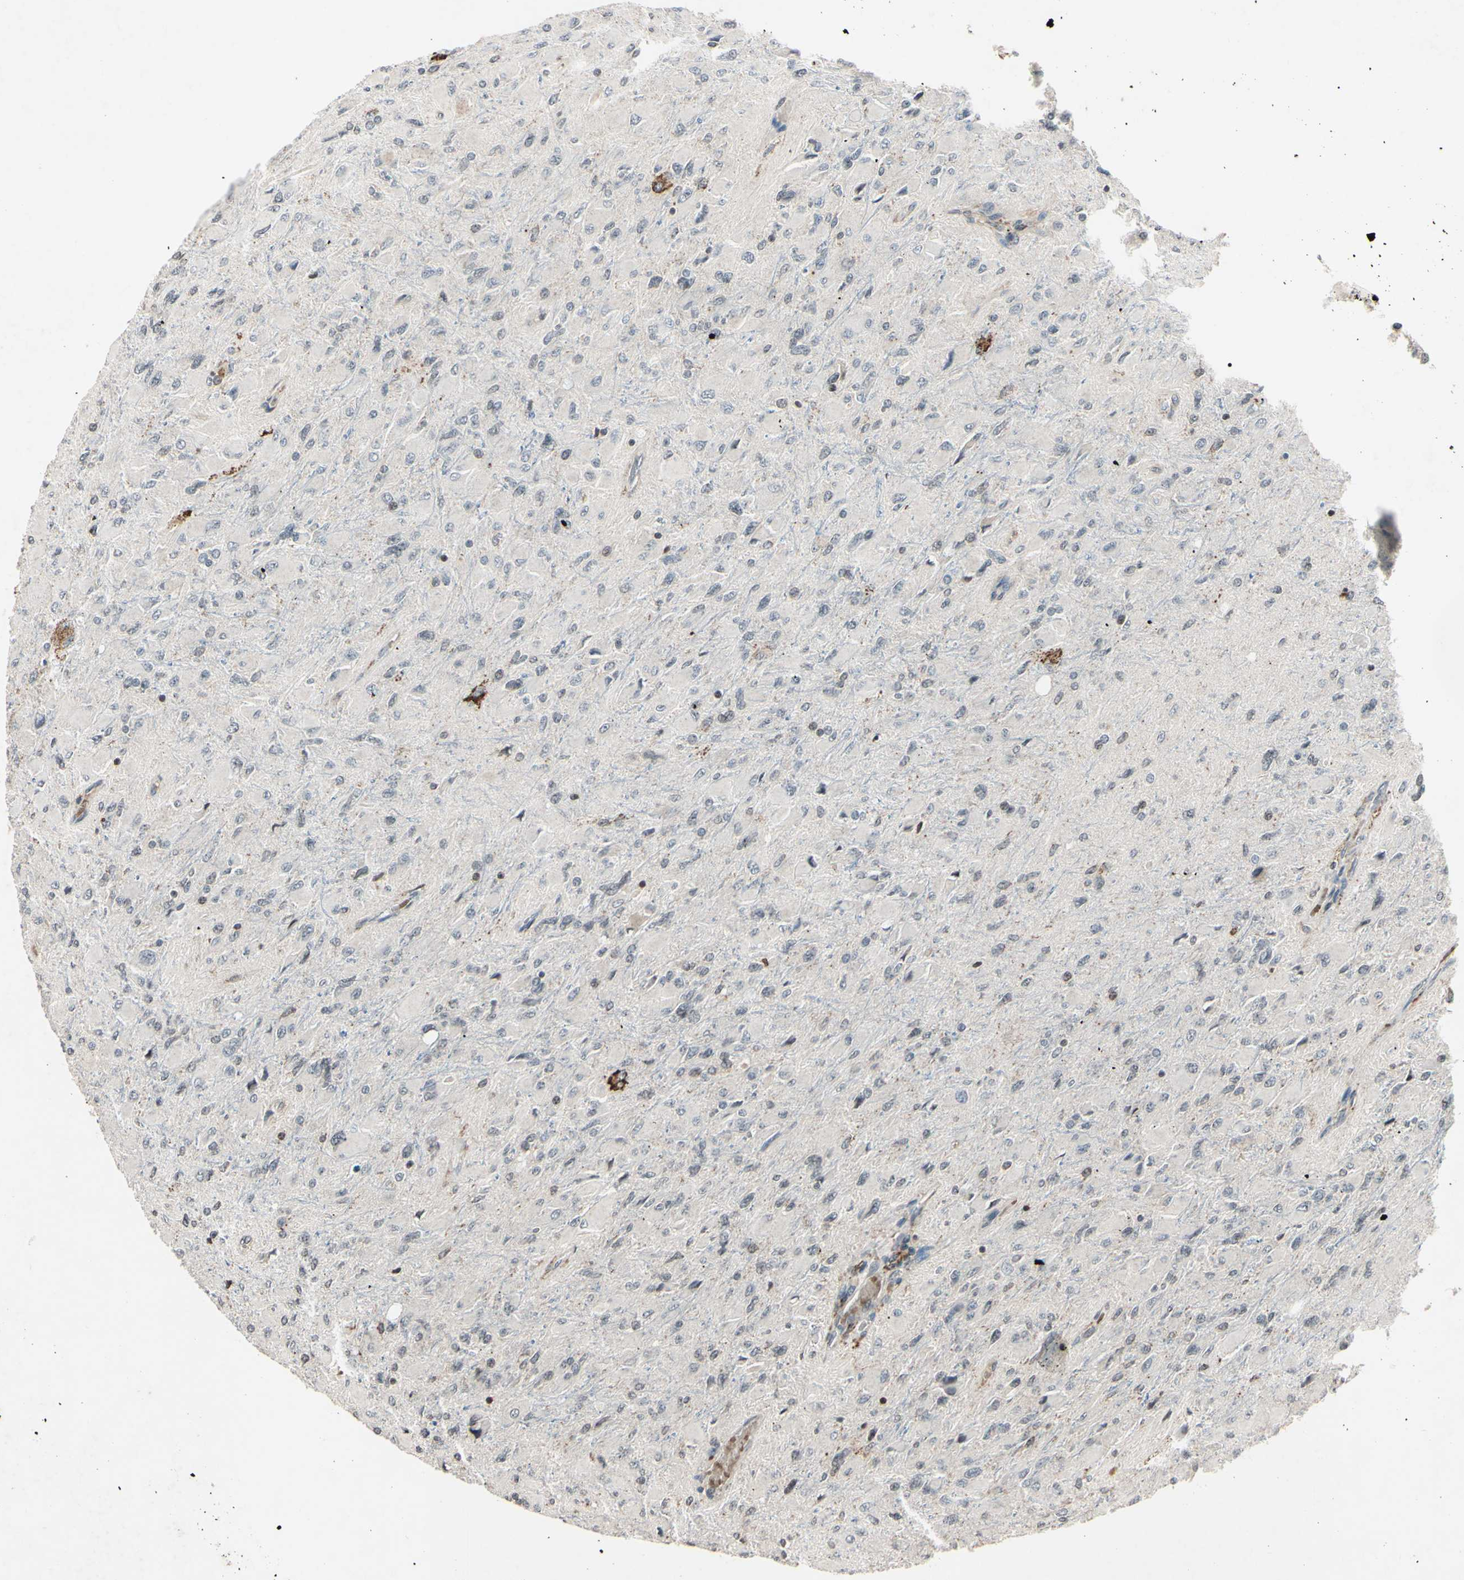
{"staining": {"intensity": "negative", "quantity": "none", "location": "none"}, "tissue": "glioma", "cell_type": "Tumor cells", "image_type": "cancer", "snomed": [{"axis": "morphology", "description": "Glioma, malignant, High grade"}, {"axis": "topography", "description": "Cerebral cortex"}], "caption": "Malignant glioma (high-grade) stained for a protein using immunohistochemistry demonstrates no staining tumor cells.", "gene": "AEBP1", "patient": {"sex": "female", "age": 36}}